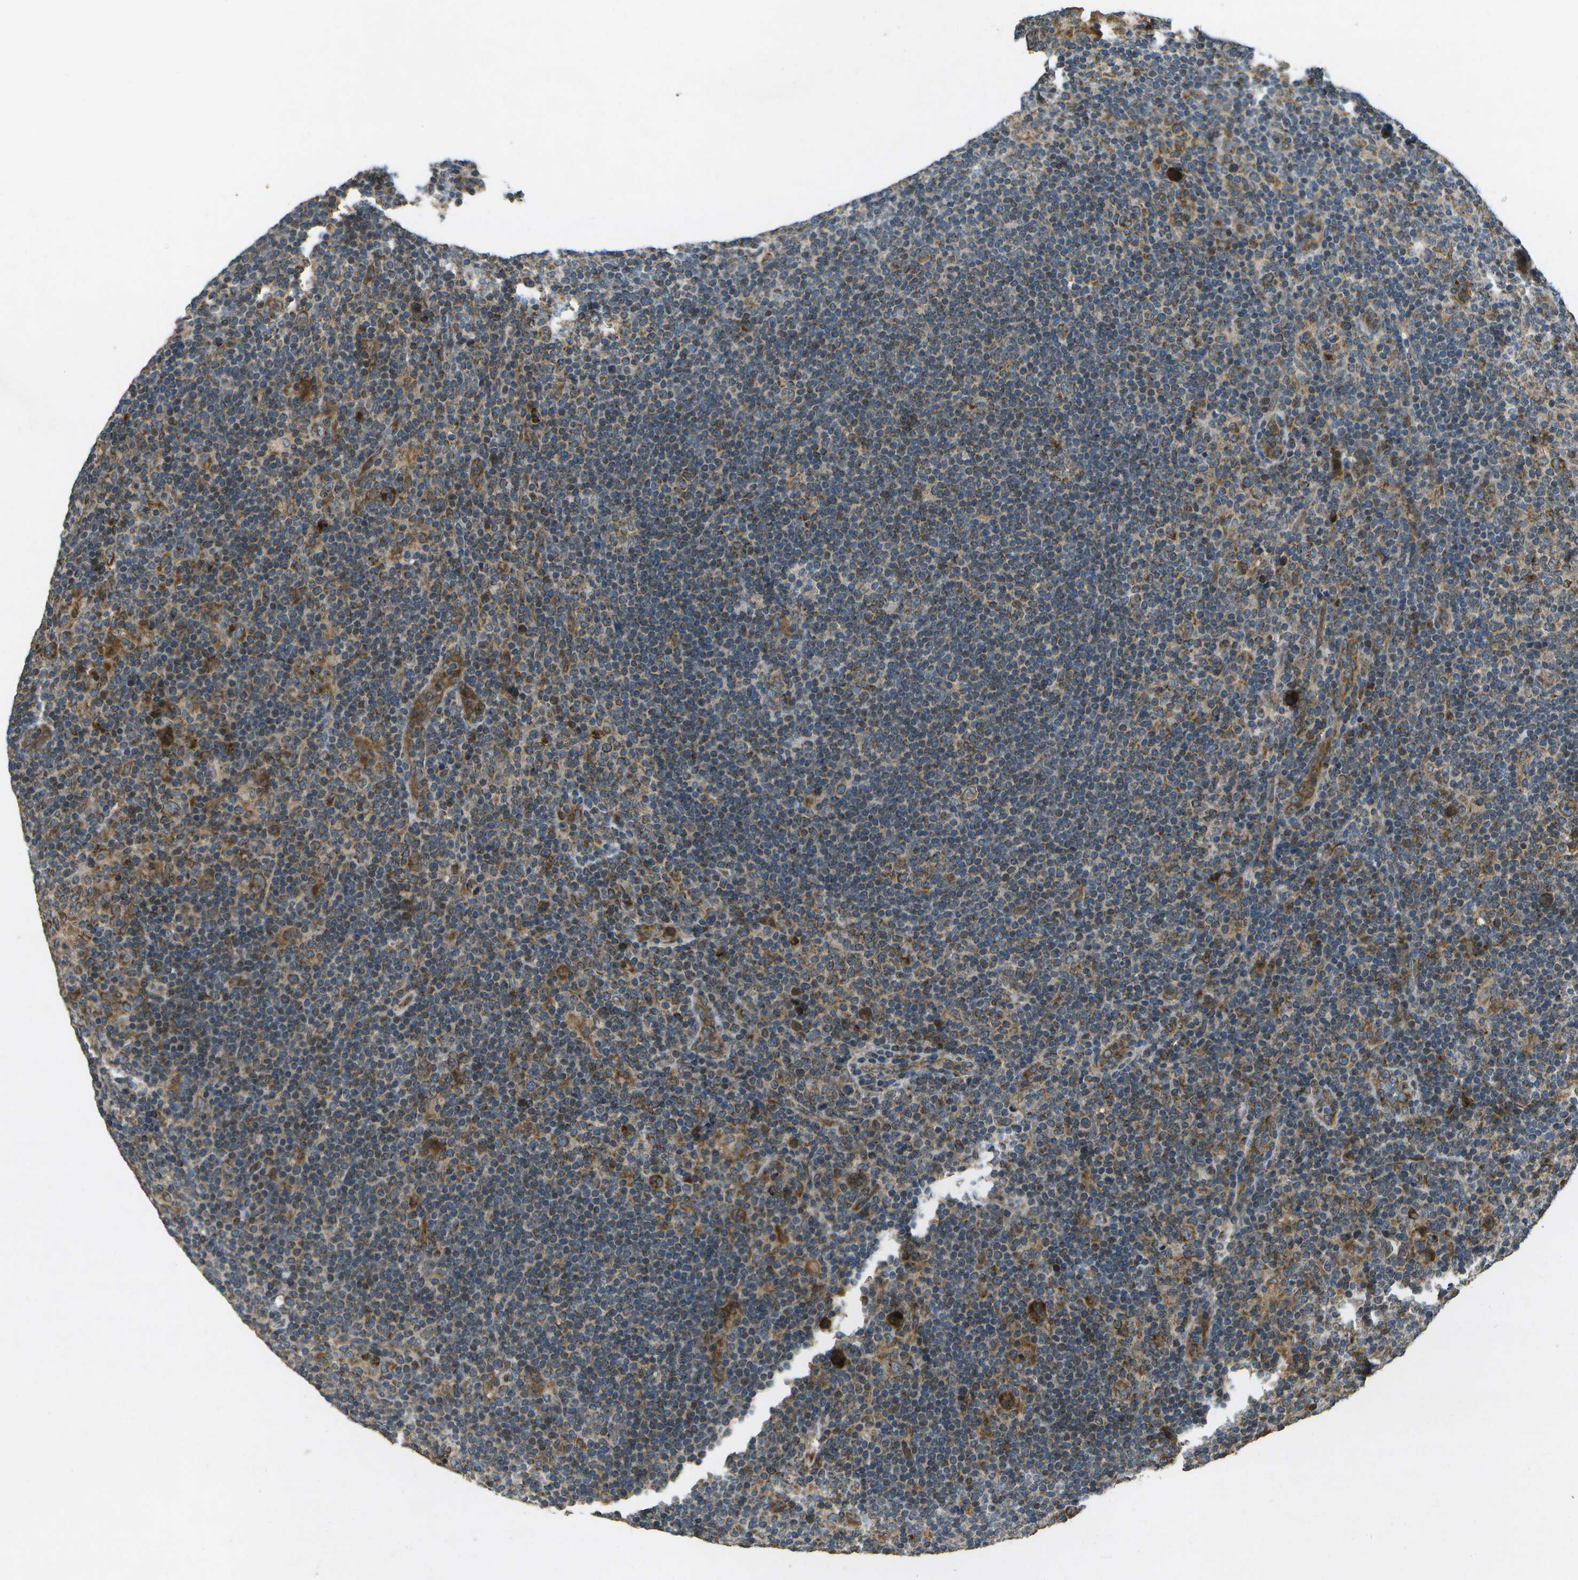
{"staining": {"intensity": "moderate", "quantity": ">75%", "location": "cytoplasmic/membranous"}, "tissue": "lymphoma", "cell_type": "Tumor cells", "image_type": "cancer", "snomed": [{"axis": "morphology", "description": "Hodgkin's disease, NOS"}, {"axis": "topography", "description": "Lymph node"}], "caption": "Protein positivity by IHC reveals moderate cytoplasmic/membranous staining in approximately >75% of tumor cells in Hodgkin's disease.", "gene": "HFE", "patient": {"sex": "female", "age": 57}}